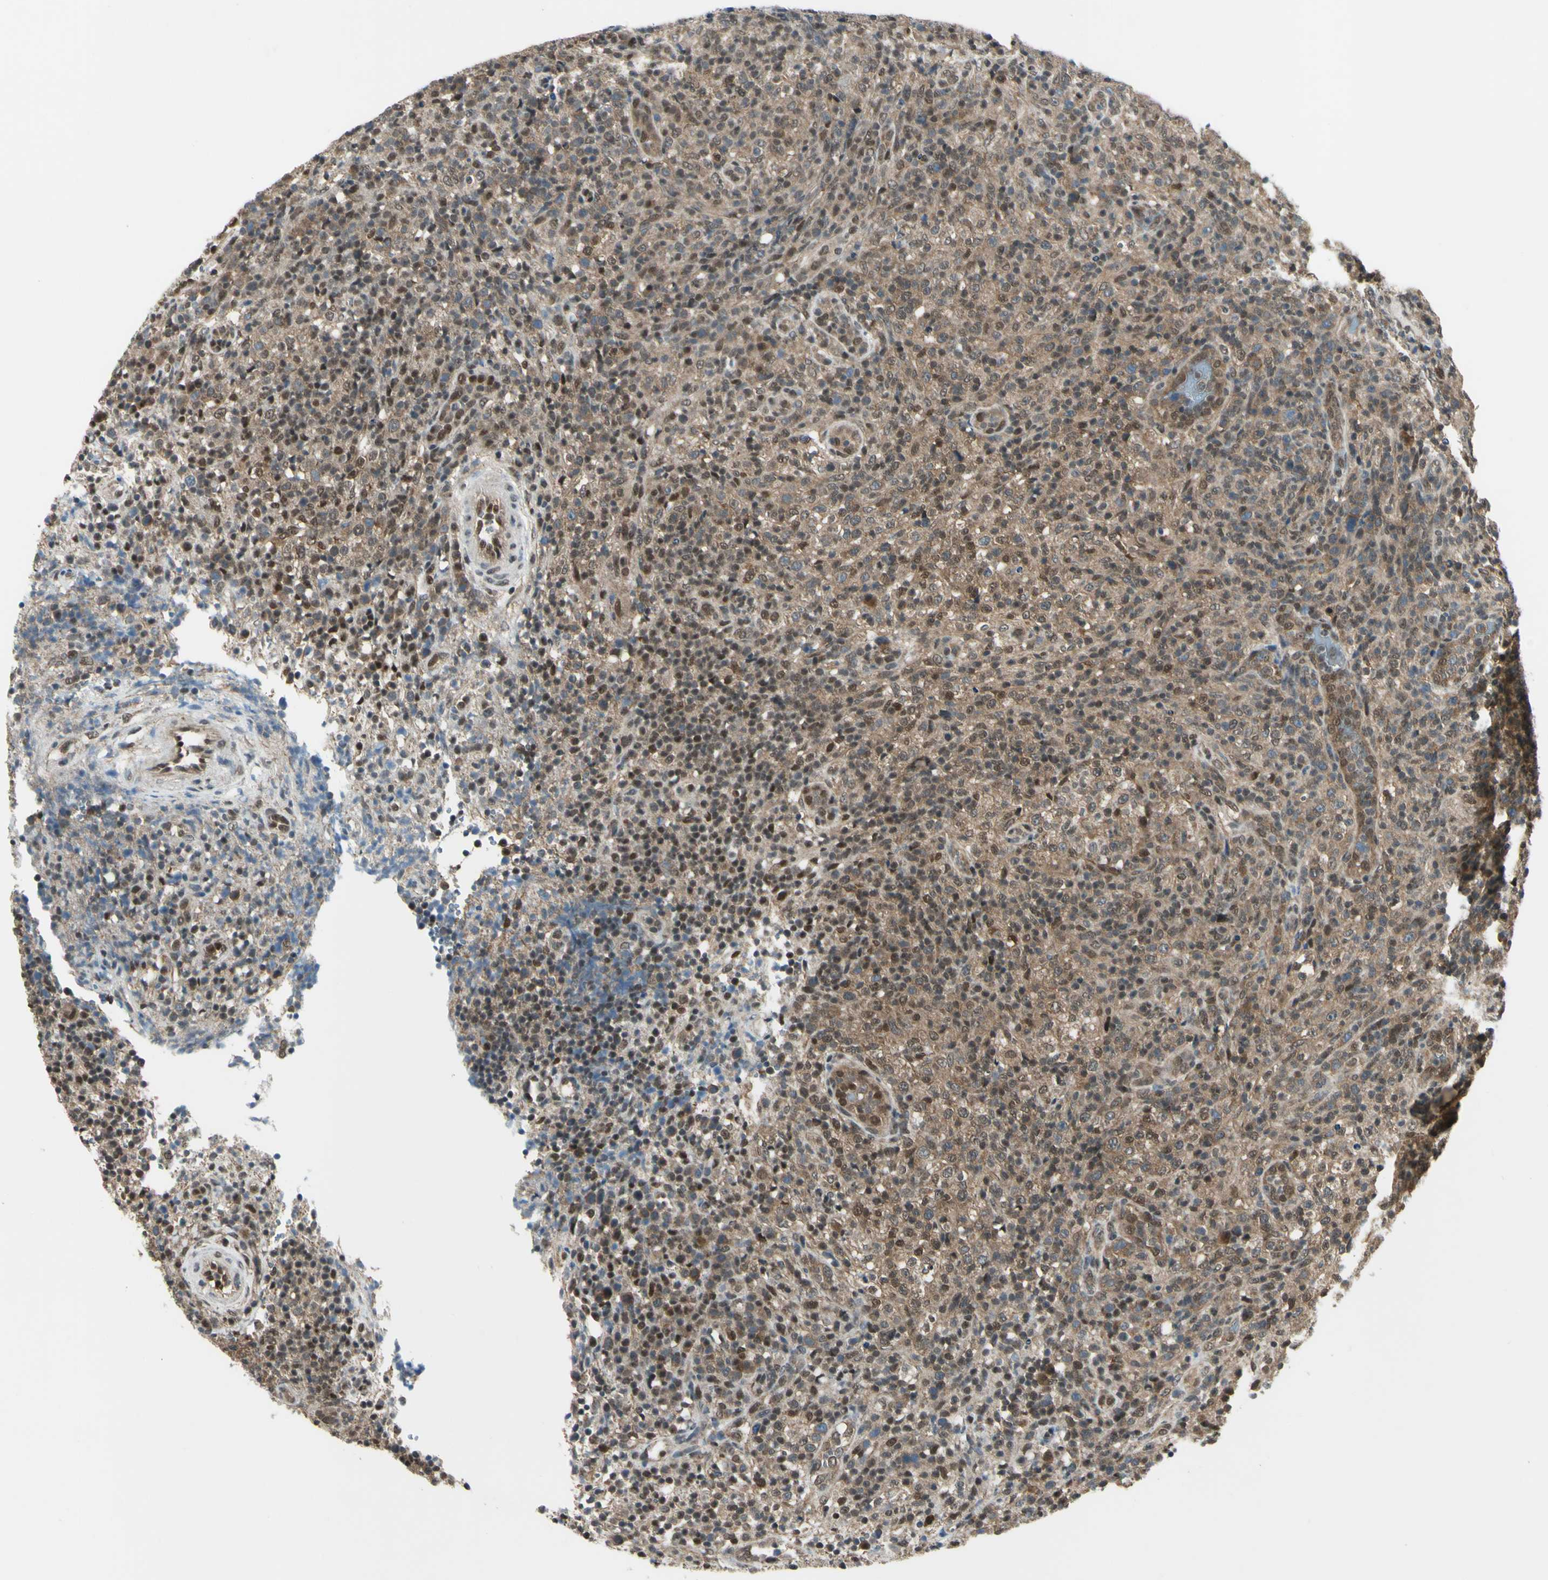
{"staining": {"intensity": "moderate", "quantity": ">75%", "location": "cytoplasmic/membranous"}, "tissue": "lymphoma", "cell_type": "Tumor cells", "image_type": "cancer", "snomed": [{"axis": "morphology", "description": "Malignant lymphoma, non-Hodgkin's type, High grade"}, {"axis": "topography", "description": "Lymph node"}], "caption": "An image of malignant lymphoma, non-Hodgkin's type (high-grade) stained for a protein shows moderate cytoplasmic/membranous brown staining in tumor cells.", "gene": "PSMD5", "patient": {"sex": "female", "age": 76}}